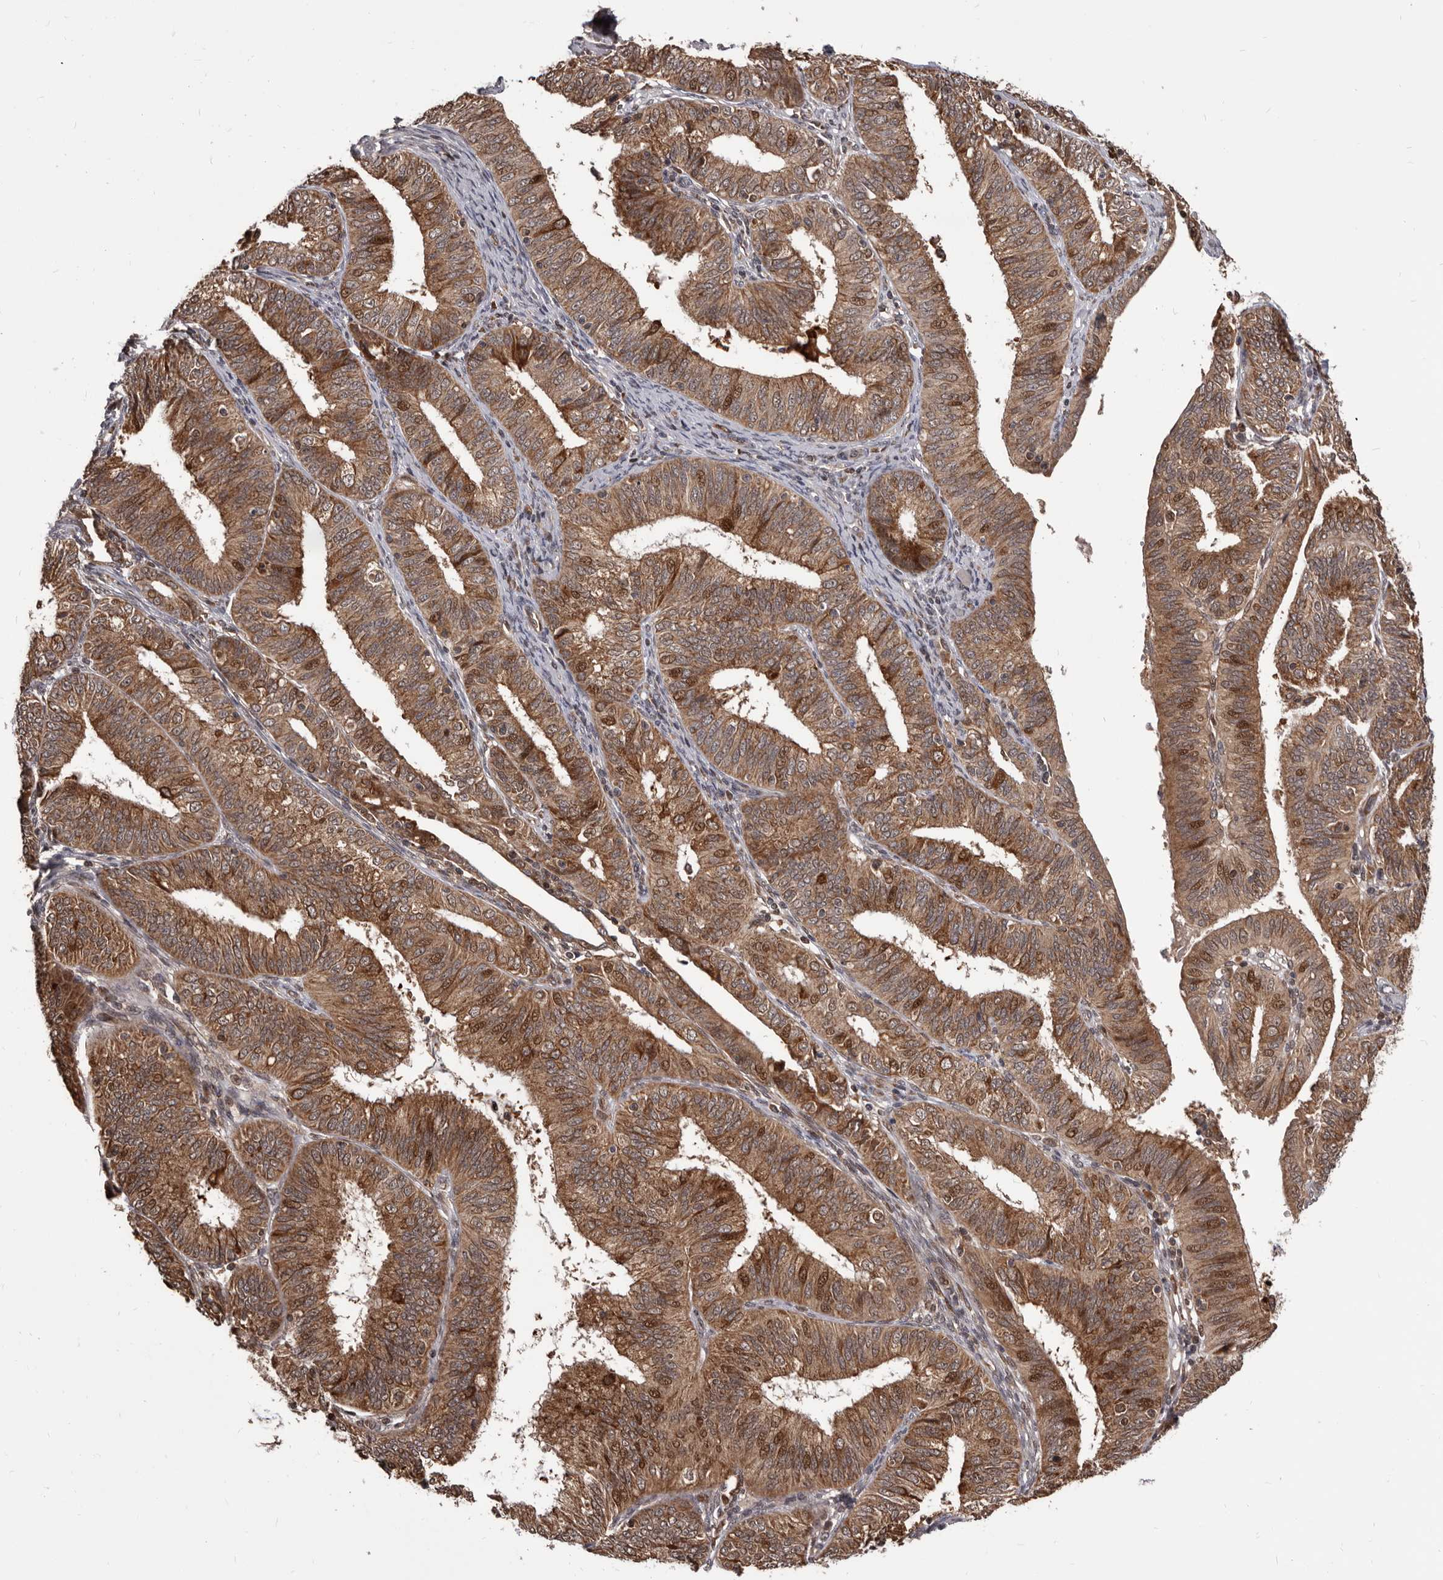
{"staining": {"intensity": "moderate", "quantity": ">75%", "location": "cytoplasmic/membranous,nuclear"}, "tissue": "endometrial cancer", "cell_type": "Tumor cells", "image_type": "cancer", "snomed": [{"axis": "morphology", "description": "Adenocarcinoma, NOS"}, {"axis": "topography", "description": "Endometrium"}], "caption": "Adenocarcinoma (endometrial) tissue exhibits moderate cytoplasmic/membranous and nuclear staining in approximately >75% of tumor cells", "gene": "MAP3K14", "patient": {"sex": "female", "age": 51}}